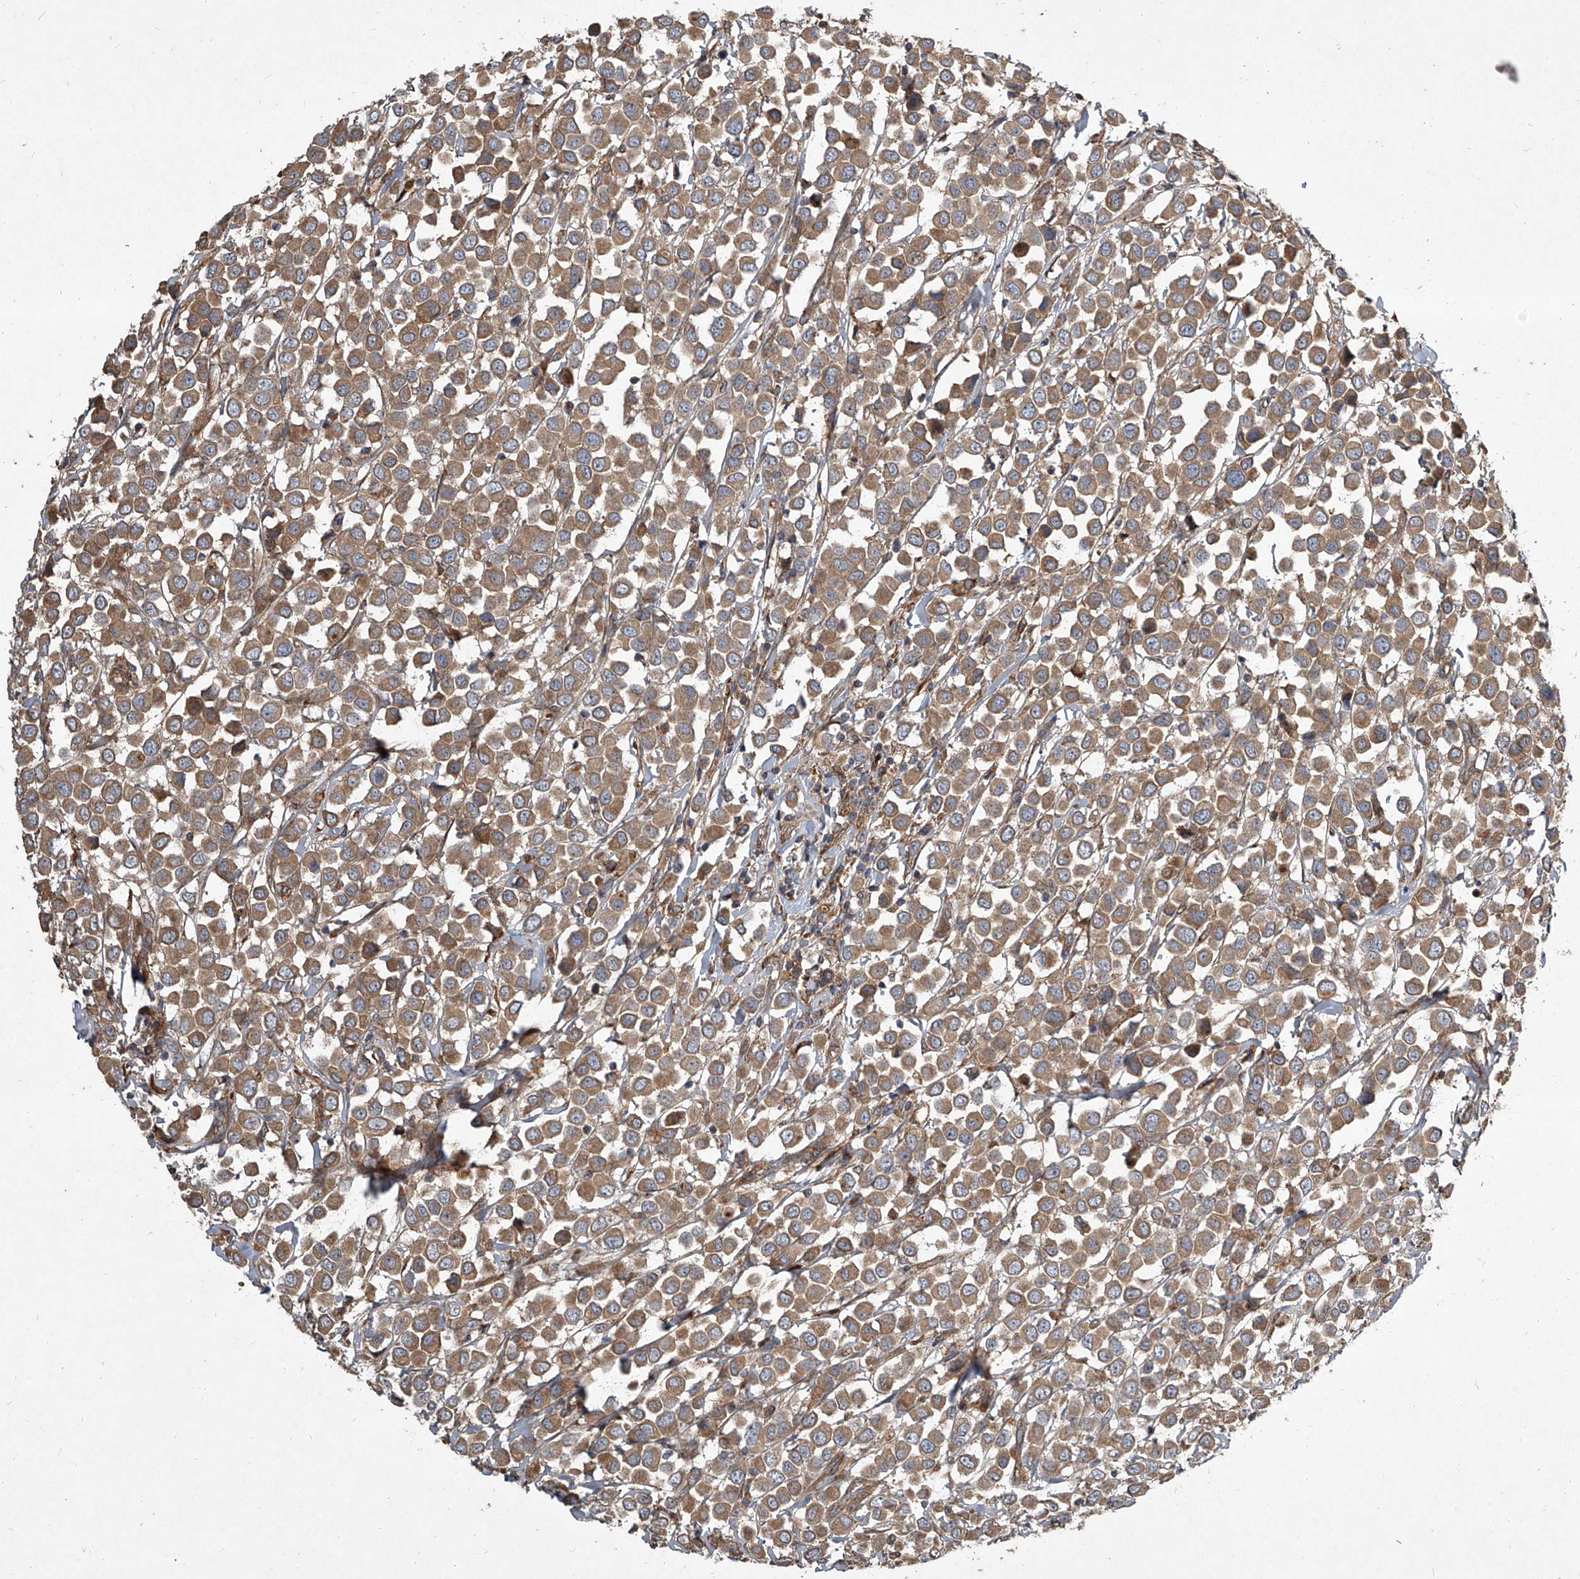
{"staining": {"intensity": "moderate", "quantity": ">75%", "location": "cytoplasmic/membranous"}, "tissue": "breast cancer", "cell_type": "Tumor cells", "image_type": "cancer", "snomed": [{"axis": "morphology", "description": "Duct carcinoma"}, {"axis": "topography", "description": "Breast"}], "caption": "Immunohistochemical staining of invasive ductal carcinoma (breast) exhibits medium levels of moderate cytoplasmic/membranous expression in approximately >75% of tumor cells.", "gene": "EVA1C", "patient": {"sex": "female", "age": 61}}